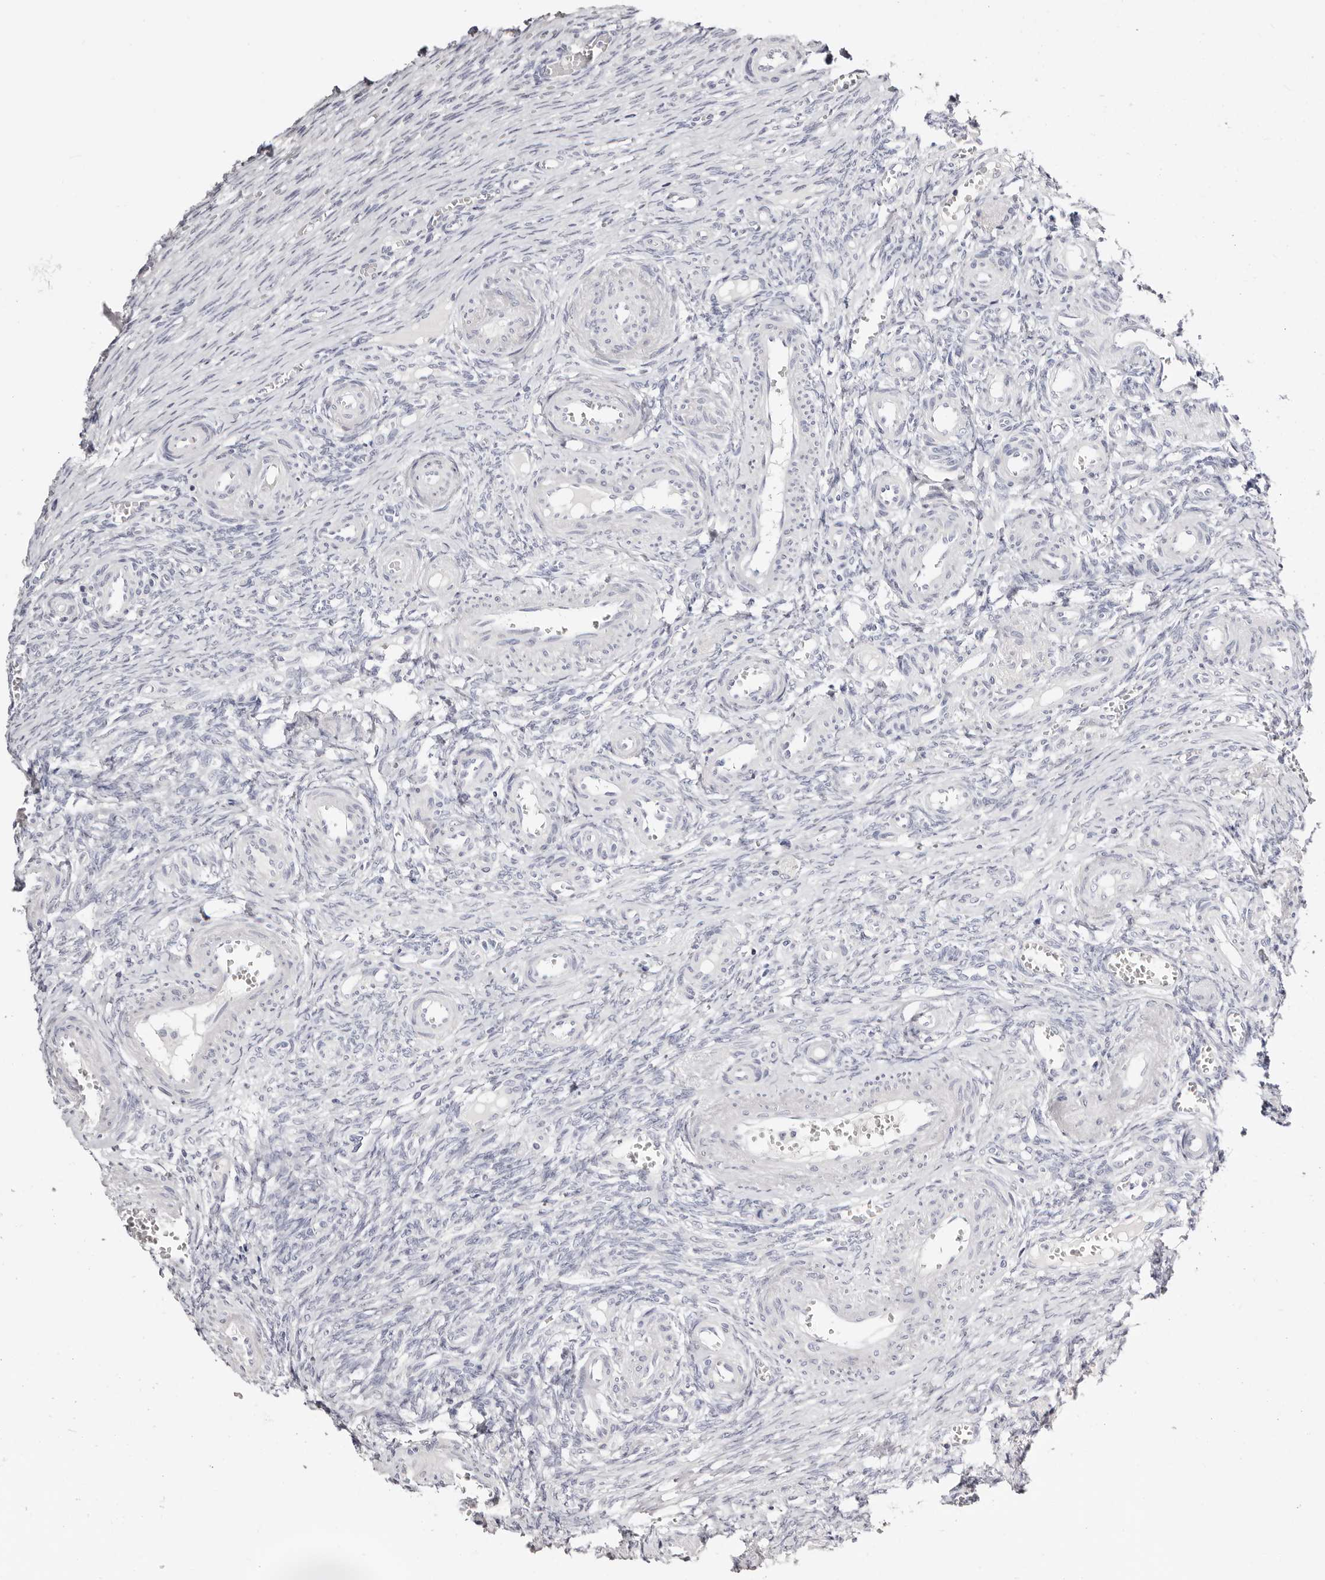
{"staining": {"intensity": "negative", "quantity": "none", "location": "none"}, "tissue": "ovary", "cell_type": "Ovarian stroma cells", "image_type": "normal", "snomed": [{"axis": "morphology", "description": "Adenocarcinoma, NOS"}, {"axis": "topography", "description": "Endometrium"}], "caption": "Ovarian stroma cells show no significant protein staining in normal ovary.", "gene": "AKNAD1", "patient": {"sex": "female", "age": 32}}